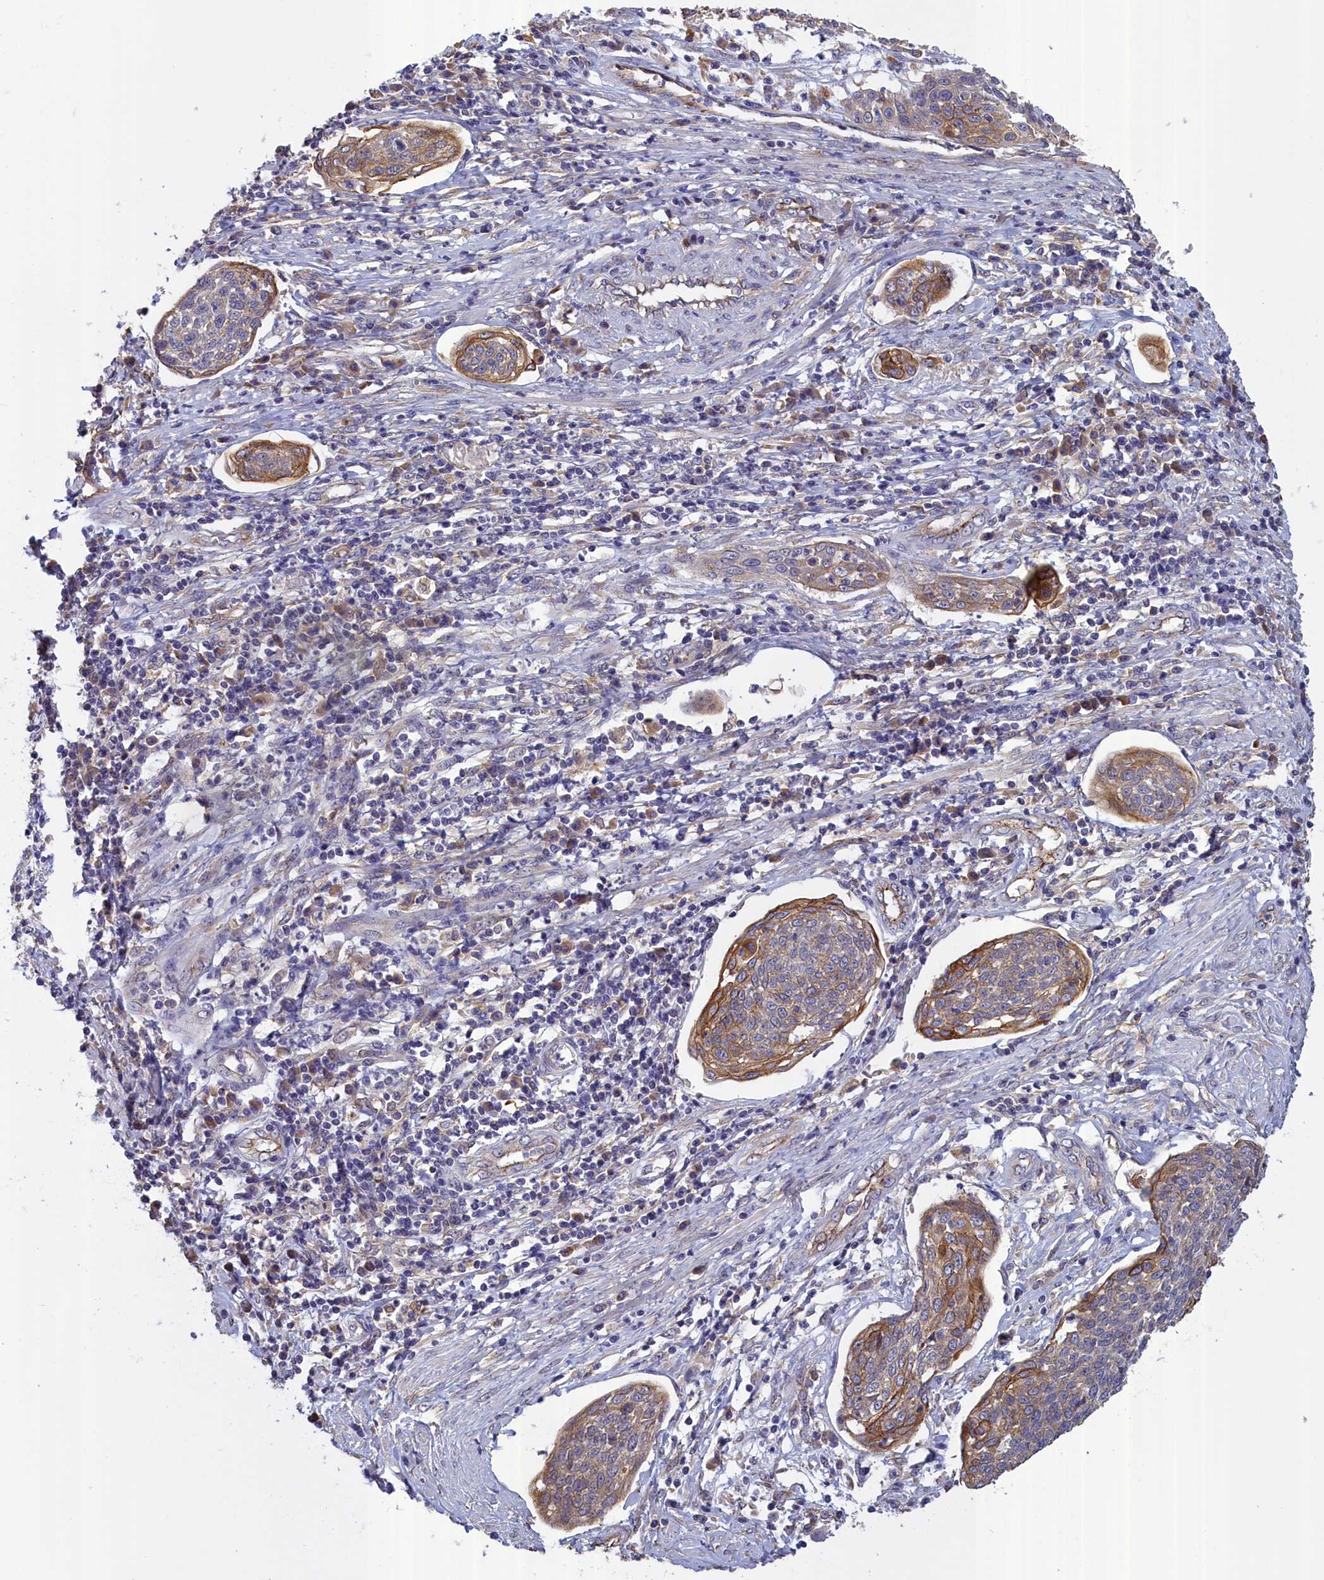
{"staining": {"intensity": "moderate", "quantity": "25%-75%", "location": "cytoplasmic/membranous"}, "tissue": "cervical cancer", "cell_type": "Tumor cells", "image_type": "cancer", "snomed": [{"axis": "morphology", "description": "Squamous cell carcinoma, NOS"}, {"axis": "topography", "description": "Cervix"}], "caption": "A medium amount of moderate cytoplasmic/membranous expression is seen in about 25%-75% of tumor cells in cervical squamous cell carcinoma tissue. The staining was performed using DAB to visualize the protein expression in brown, while the nuclei were stained in blue with hematoxylin (Magnification: 20x).", "gene": "COL19A1", "patient": {"sex": "female", "age": 34}}